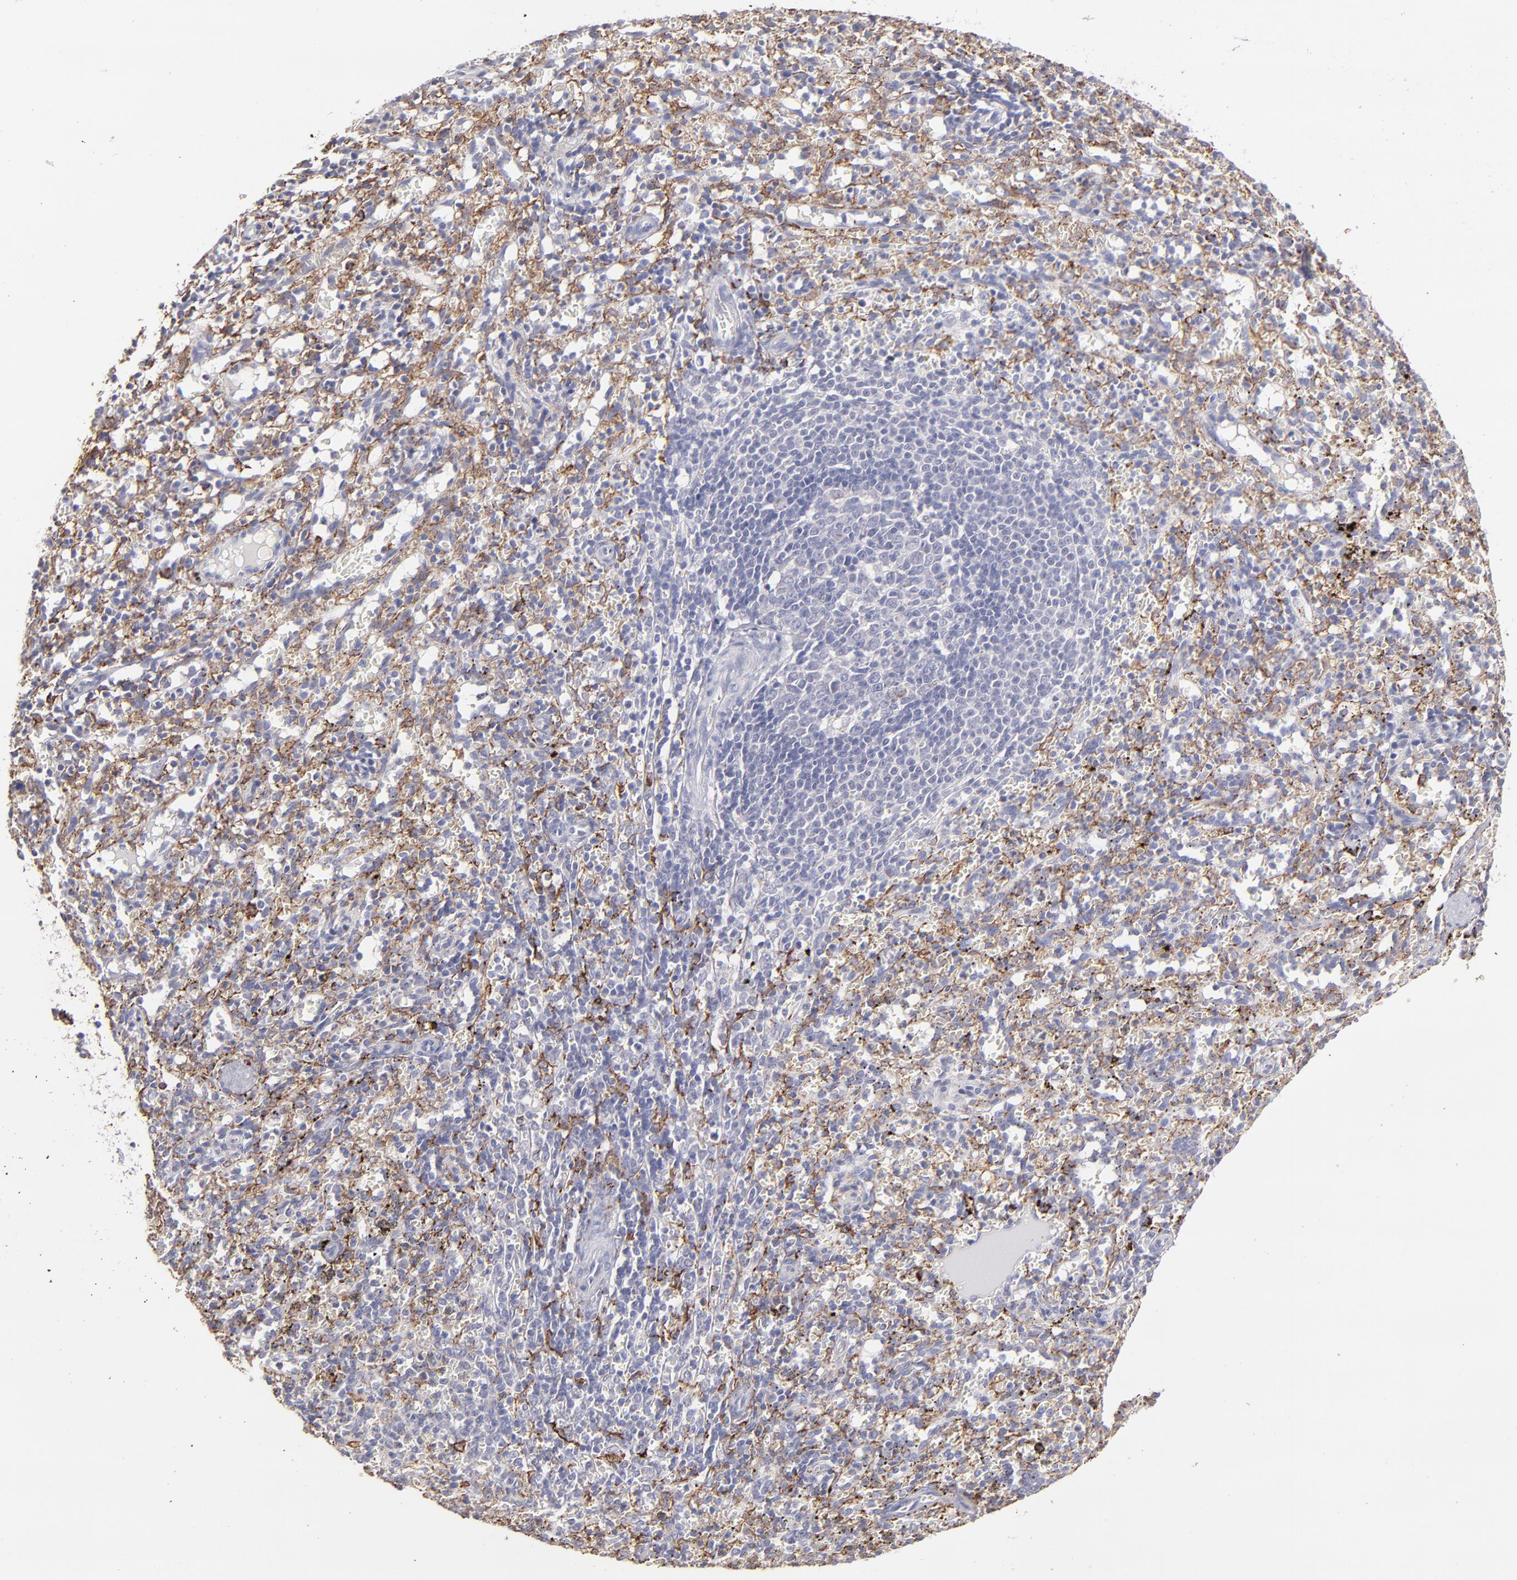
{"staining": {"intensity": "strong", "quantity": "<25%", "location": "cytoplasmic/membranous"}, "tissue": "spleen", "cell_type": "Cells in red pulp", "image_type": "normal", "snomed": [{"axis": "morphology", "description": "Normal tissue, NOS"}, {"axis": "topography", "description": "Spleen"}], "caption": "A brown stain highlights strong cytoplasmic/membranous staining of a protein in cells in red pulp of normal spleen.", "gene": "GLDC", "patient": {"sex": "female", "age": 10}}